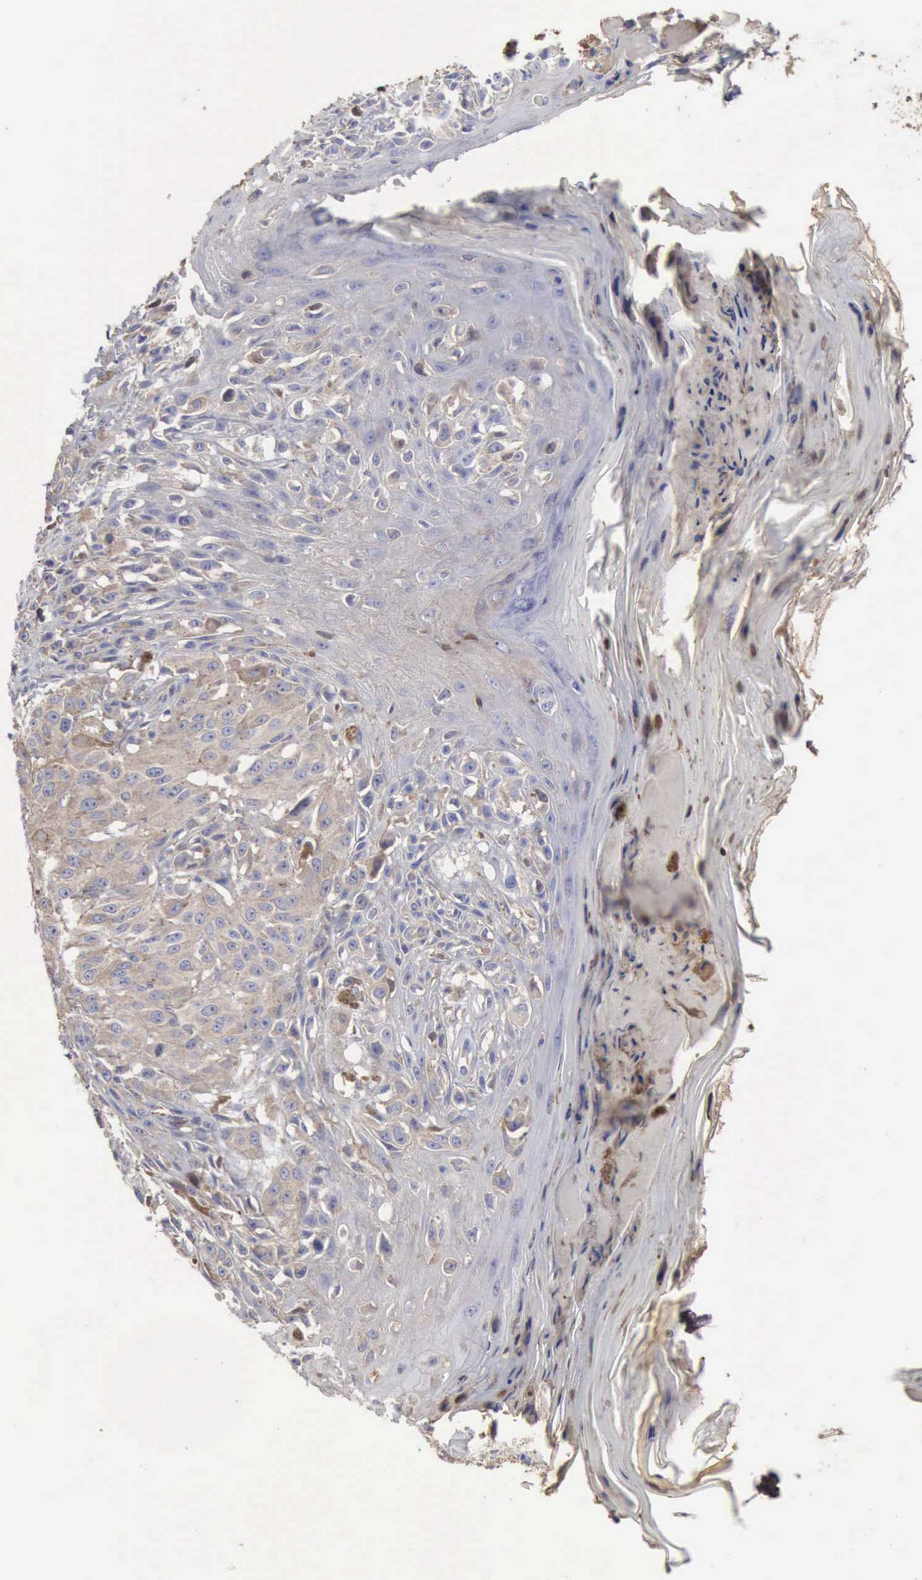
{"staining": {"intensity": "negative", "quantity": "none", "location": "none"}, "tissue": "melanoma", "cell_type": "Tumor cells", "image_type": "cancer", "snomed": [{"axis": "morphology", "description": "Malignant melanoma, NOS"}, {"axis": "topography", "description": "Skin"}], "caption": "There is no significant positivity in tumor cells of malignant melanoma.", "gene": "SERPINA1", "patient": {"sex": "female", "age": 77}}